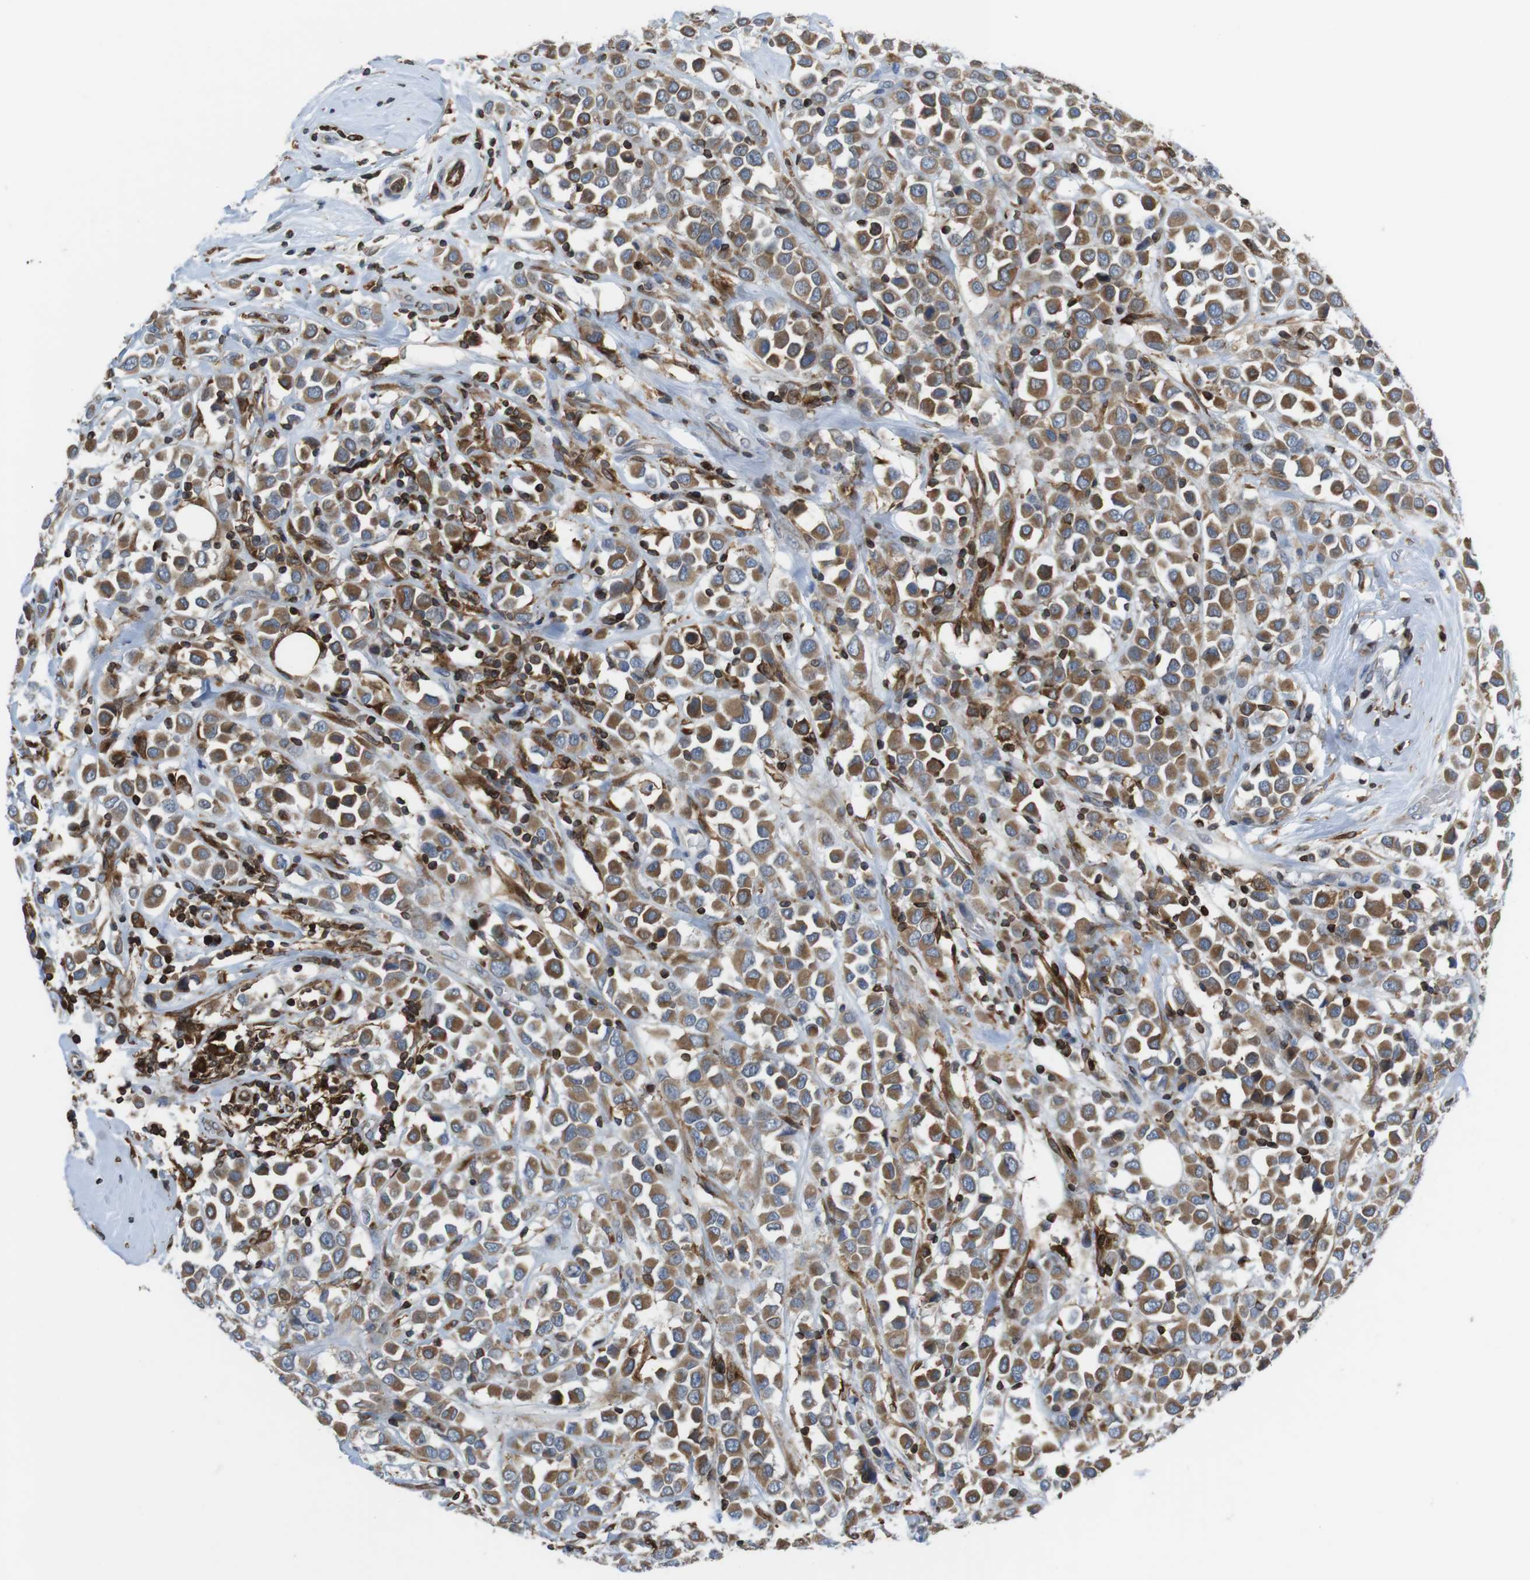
{"staining": {"intensity": "moderate", "quantity": ">75%", "location": "cytoplasmic/membranous"}, "tissue": "breast cancer", "cell_type": "Tumor cells", "image_type": "cancer", "snomed": [{"axis": "morphology", "description": "Duct carcinoma"}, {"axis": "topography", "description": "Breast"}], "caption": "Immunohistochemical staining of breast infiltrating ductal carcinoma exhibits medium levels of moderate cytoplasmic/membranous protein staining in approximately >75% of tumor cells. (DAB (3,3'-diaminobenzidine) IHC, brown staining for protein, blue staining for nuclei).", "gene": "ARL6IP5", "patient": {"sex": "female", "age": 61}}